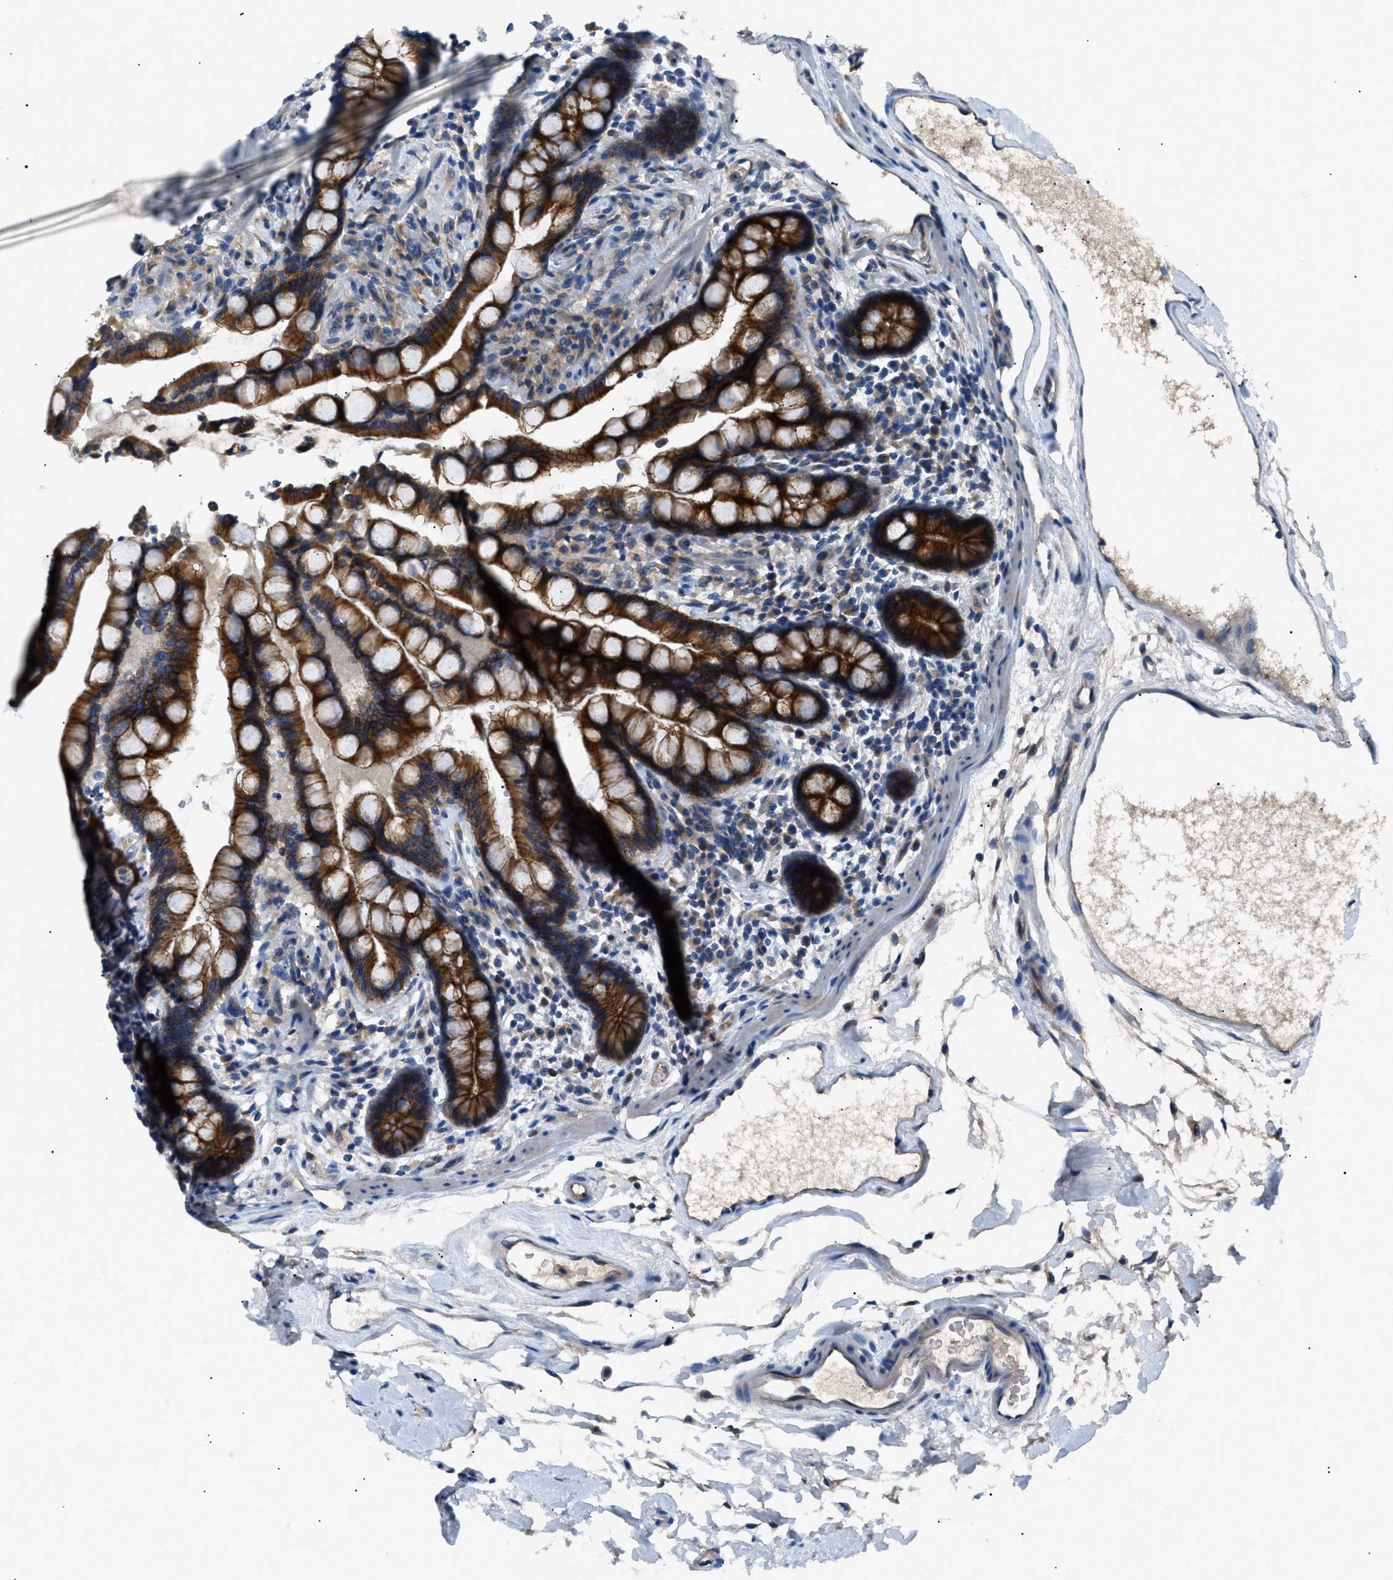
{"staining": {"intensity": "weak", "quantity": "25%-75%", "location": "cytoplasmic/membranous"}, "tissue": "colon", "cell_type": "Endothelial cells", "image_type": "normal", "snomed": [{"axis": "morphology", "description": "Normal tissue, NOS"}, {"axis": "topography", "description": "Colon"}], "caption": "This is a micrograph of IHC staining of normal colon, which shows weak staining in the cytoplasmic/membranous of endothelial cells.", "gene": "ZDHHC24", "patient": {"sex": "male", "age": 73}}